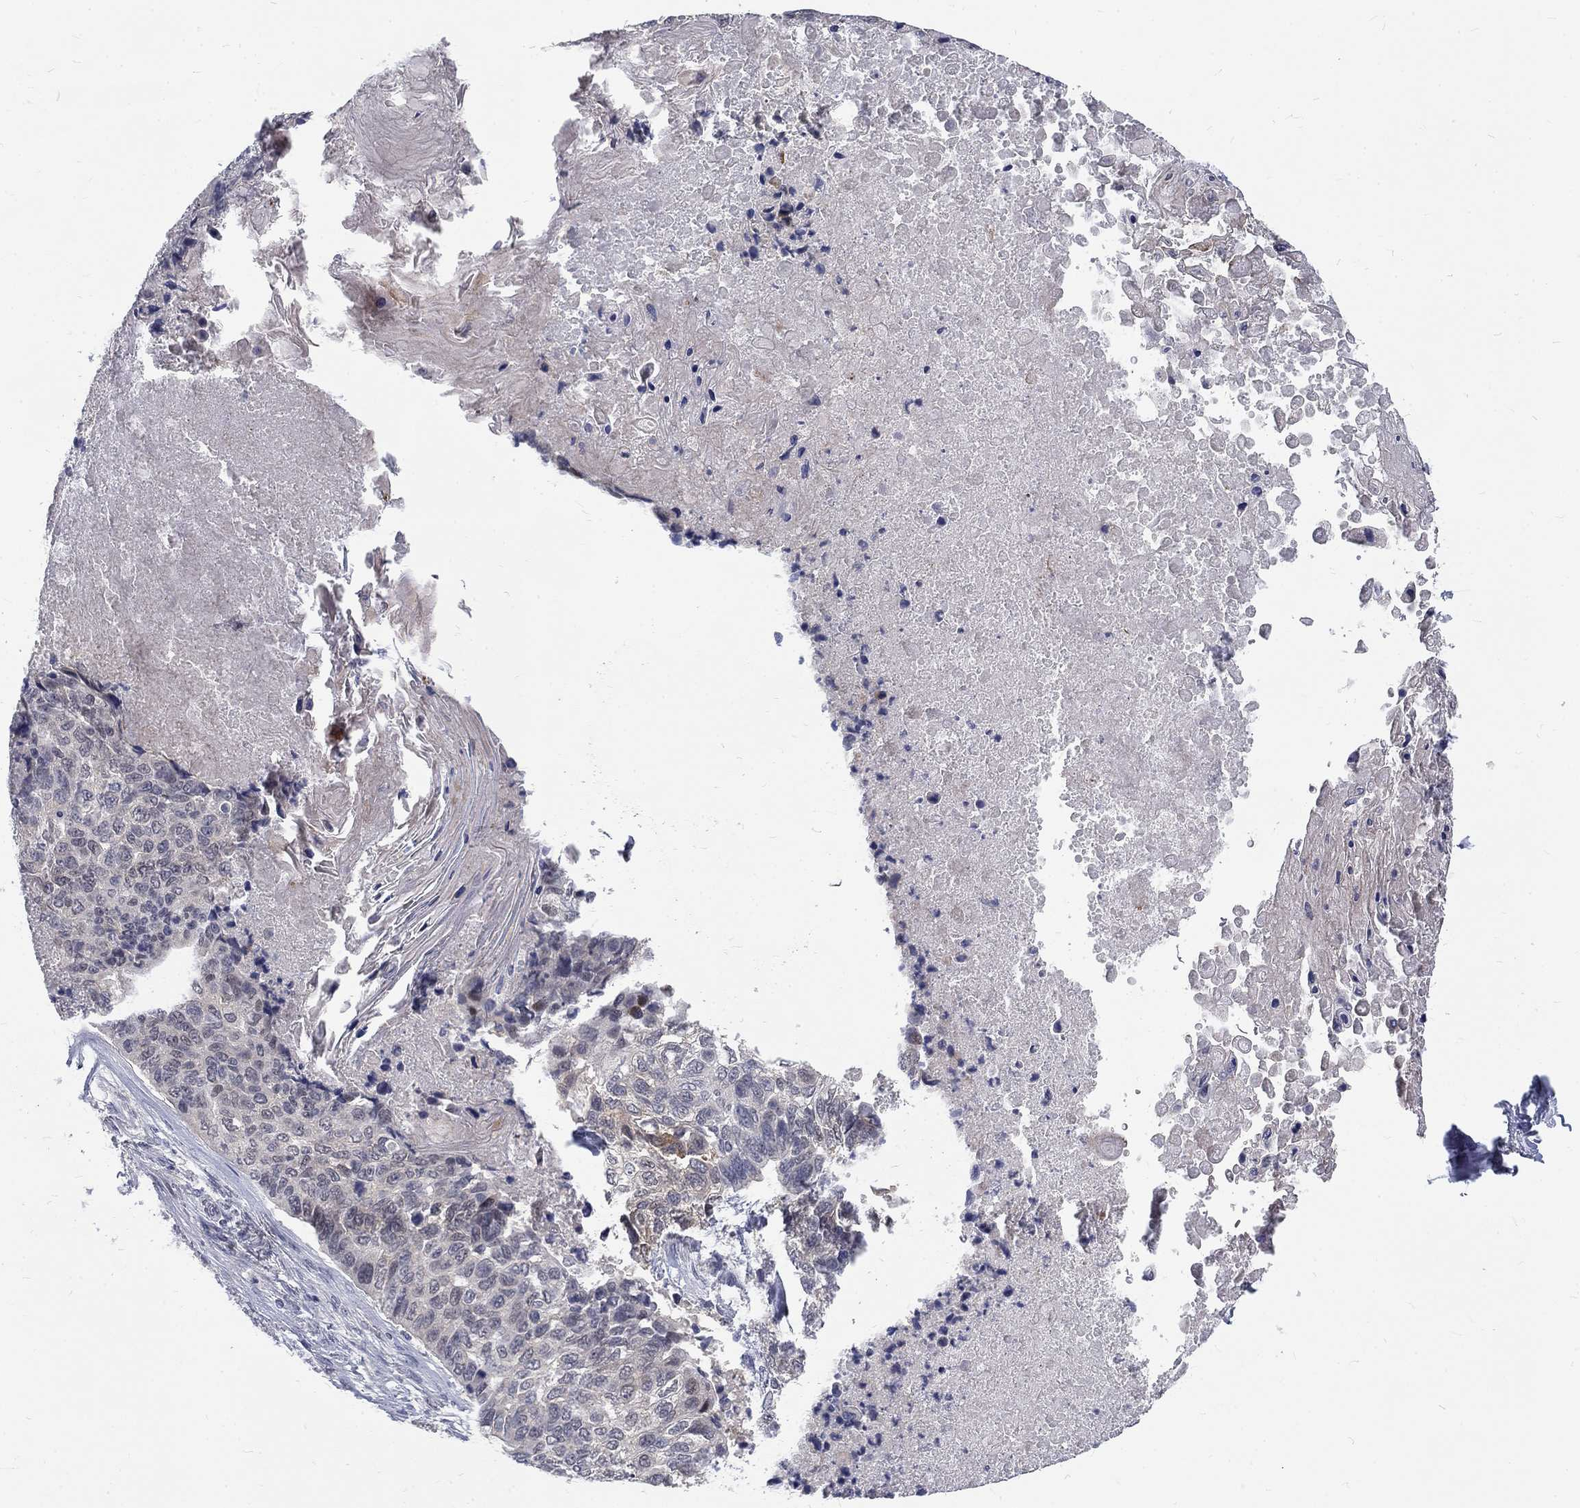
{"staining": {"intensity": "weak", "quantity": "<25%", "location": "cytoplasmic/membranous"}, "tissue": "lung cancer", "cell_type": "Tumor cells", "image_type": "cancer", "snomed": [{"axis": "morphology", "description": "Squamous cell carcinoma, NOS"}, {"axis": "topography", "description": "Lung"}], "caption": "The micrograph shows no staining of tumor cells in lung cancer.", "gene": "PHKA1", "patient": {"sex": "male", "age": 69}}